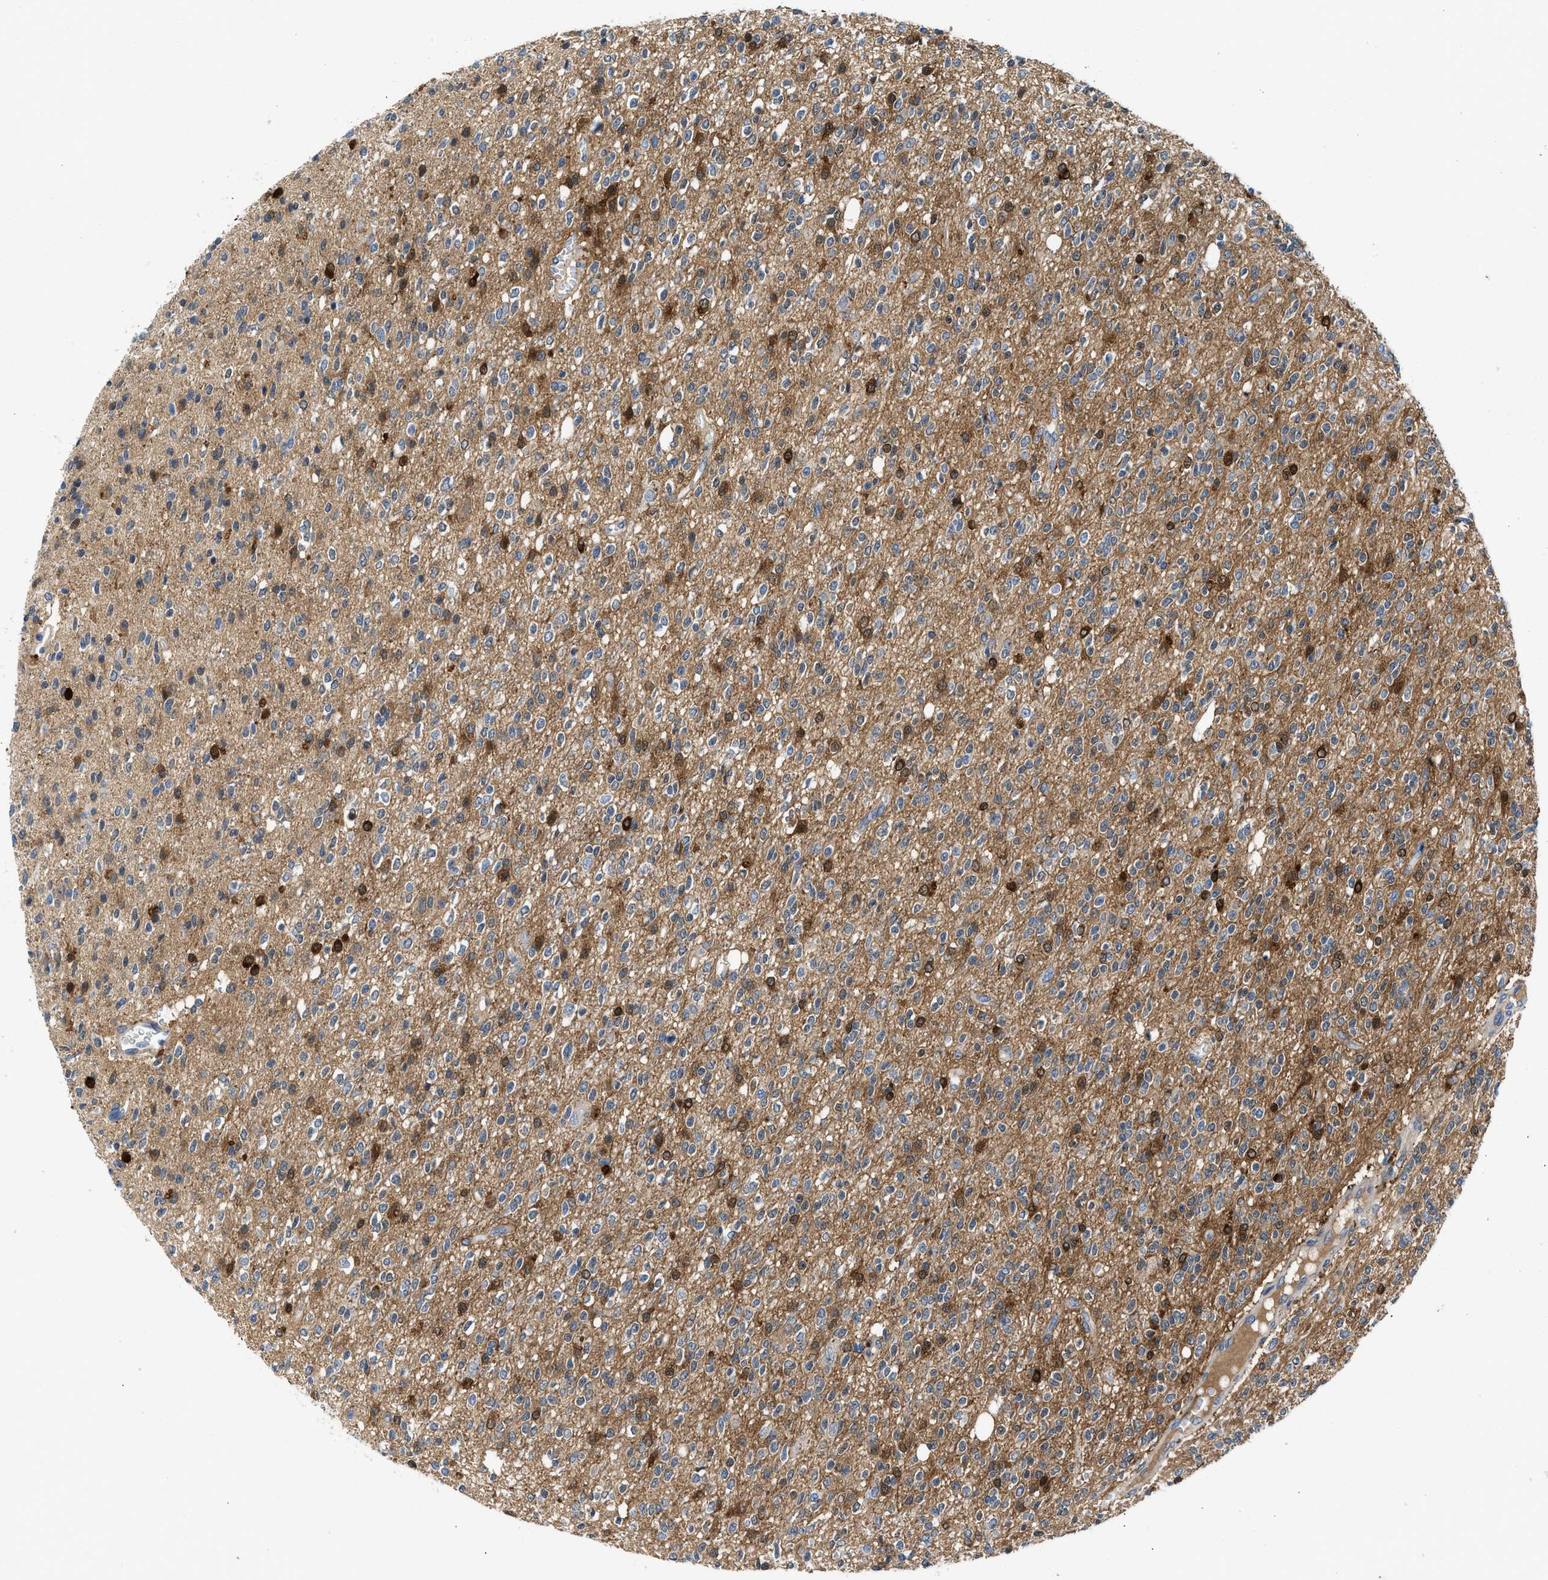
{"staining": {"intensity": "strong", "quantity": "<25%", "location": "cytoplasmic/membranous,nuclear"}, "tissue": "glioma", "cell_type": "Tumor cells", "image_type": "cancer", "snomed": [{"axis": "morphology", "description": "Glioma, malignant, High grade"}, {"axis": "topography", "description": "Brain"}], "caption": "Immunohistochemical staining of human glioma reveals medium levels of strong cytoplasmic/membranous and nuclear protein positivity in about <25% of tumor cells.", "gene": "CBR1", "patient": {"sex": "male", "age": 34}}